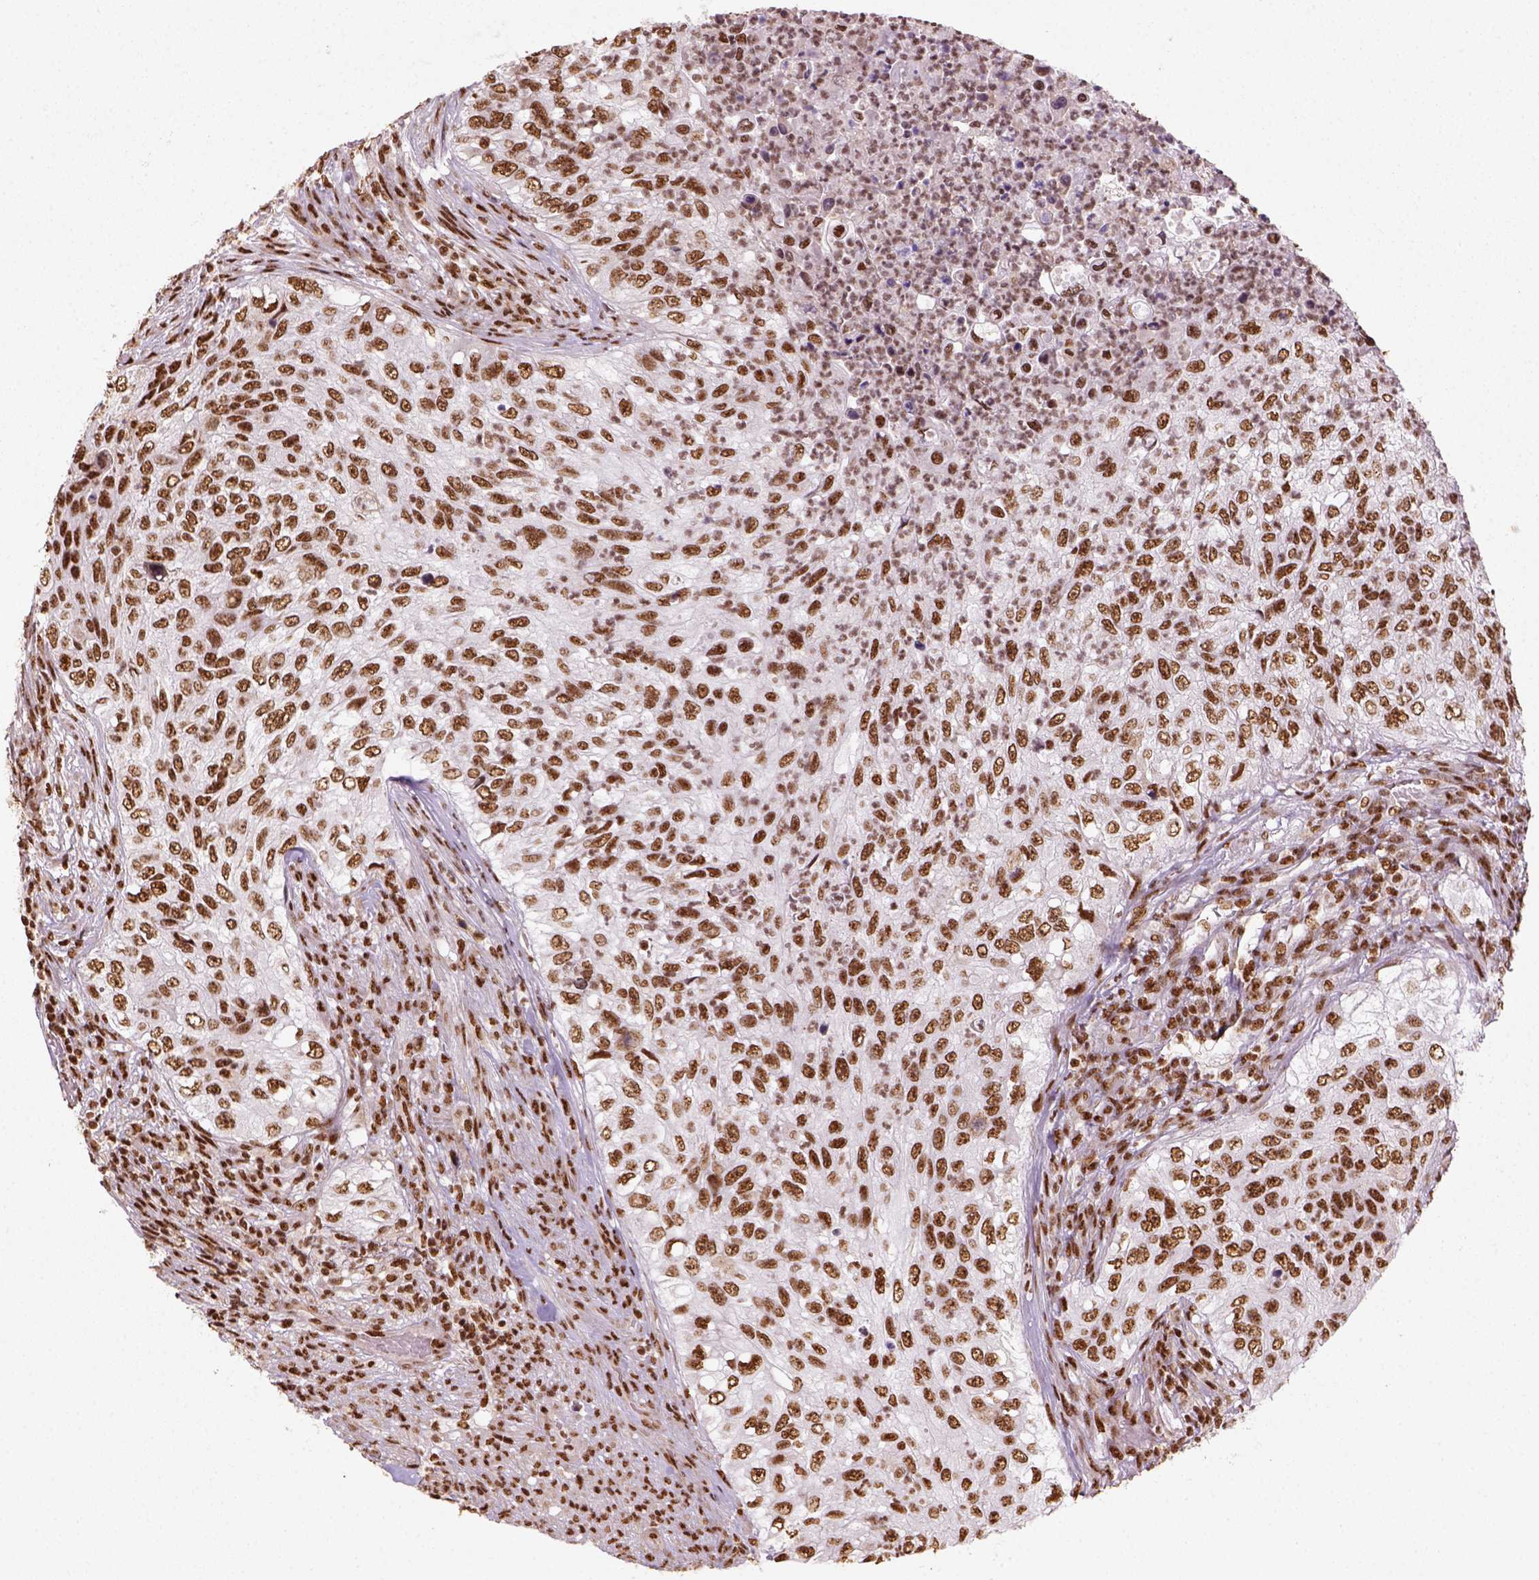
{"staining": {"intensity": "moderate", "quantity": ">75%", "location": "nuclear"}, "tissue": "urothelial cancer", "cell_type": "Tumor cells", "image_type": "cancer", "snomed": [{"axis": "morphology", "description": "Urothelial carcinoma, High grade"}, {"axis": "topography", "description": "Urinary bladder"}], "caption": "The image shows immunohistochemical staining of urothelial cancer. There is moderate nuclear staining is present in approximately >75% of tumor cells.", "gene": "CCAR1", "patient": {"sex": "female", "age": 60}}